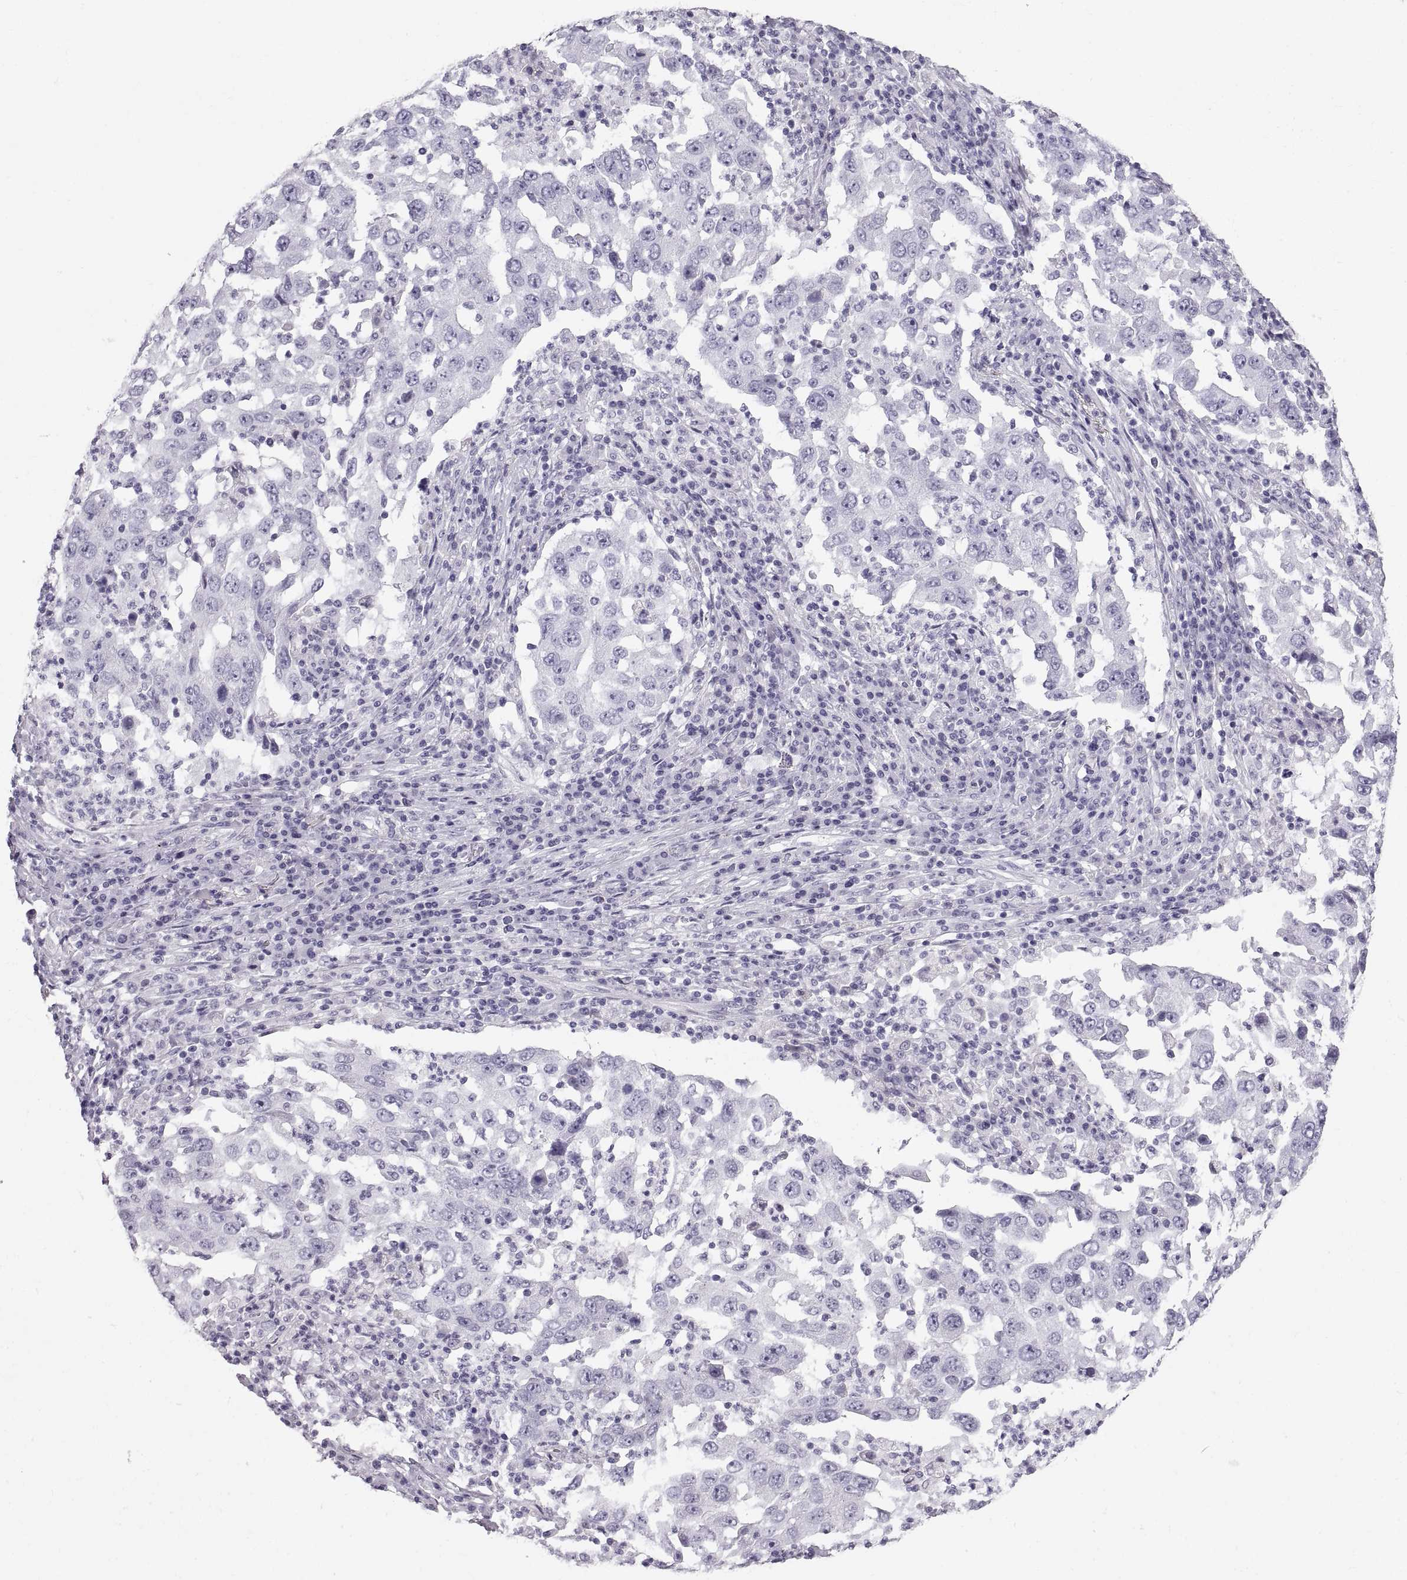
{"staining": {"intensity": "negative", "quantity": "none", "location": "none"}, "tissue": "lung cancer", "cell_type": "Tumor cells", "image_type": "cancer", "snomed": [{"axis": "morphology", "description": "Adenocarcinoma, NOS"}, {"axis": "topography", "description": "Lung"}], "caption": "This is an immunohistochemistry photomicrograph of lung adenocarcinoma. There is no positivity in tumor cells.", "gene": "CRYAA", "patient": {"sex": "male", "age": 73}}